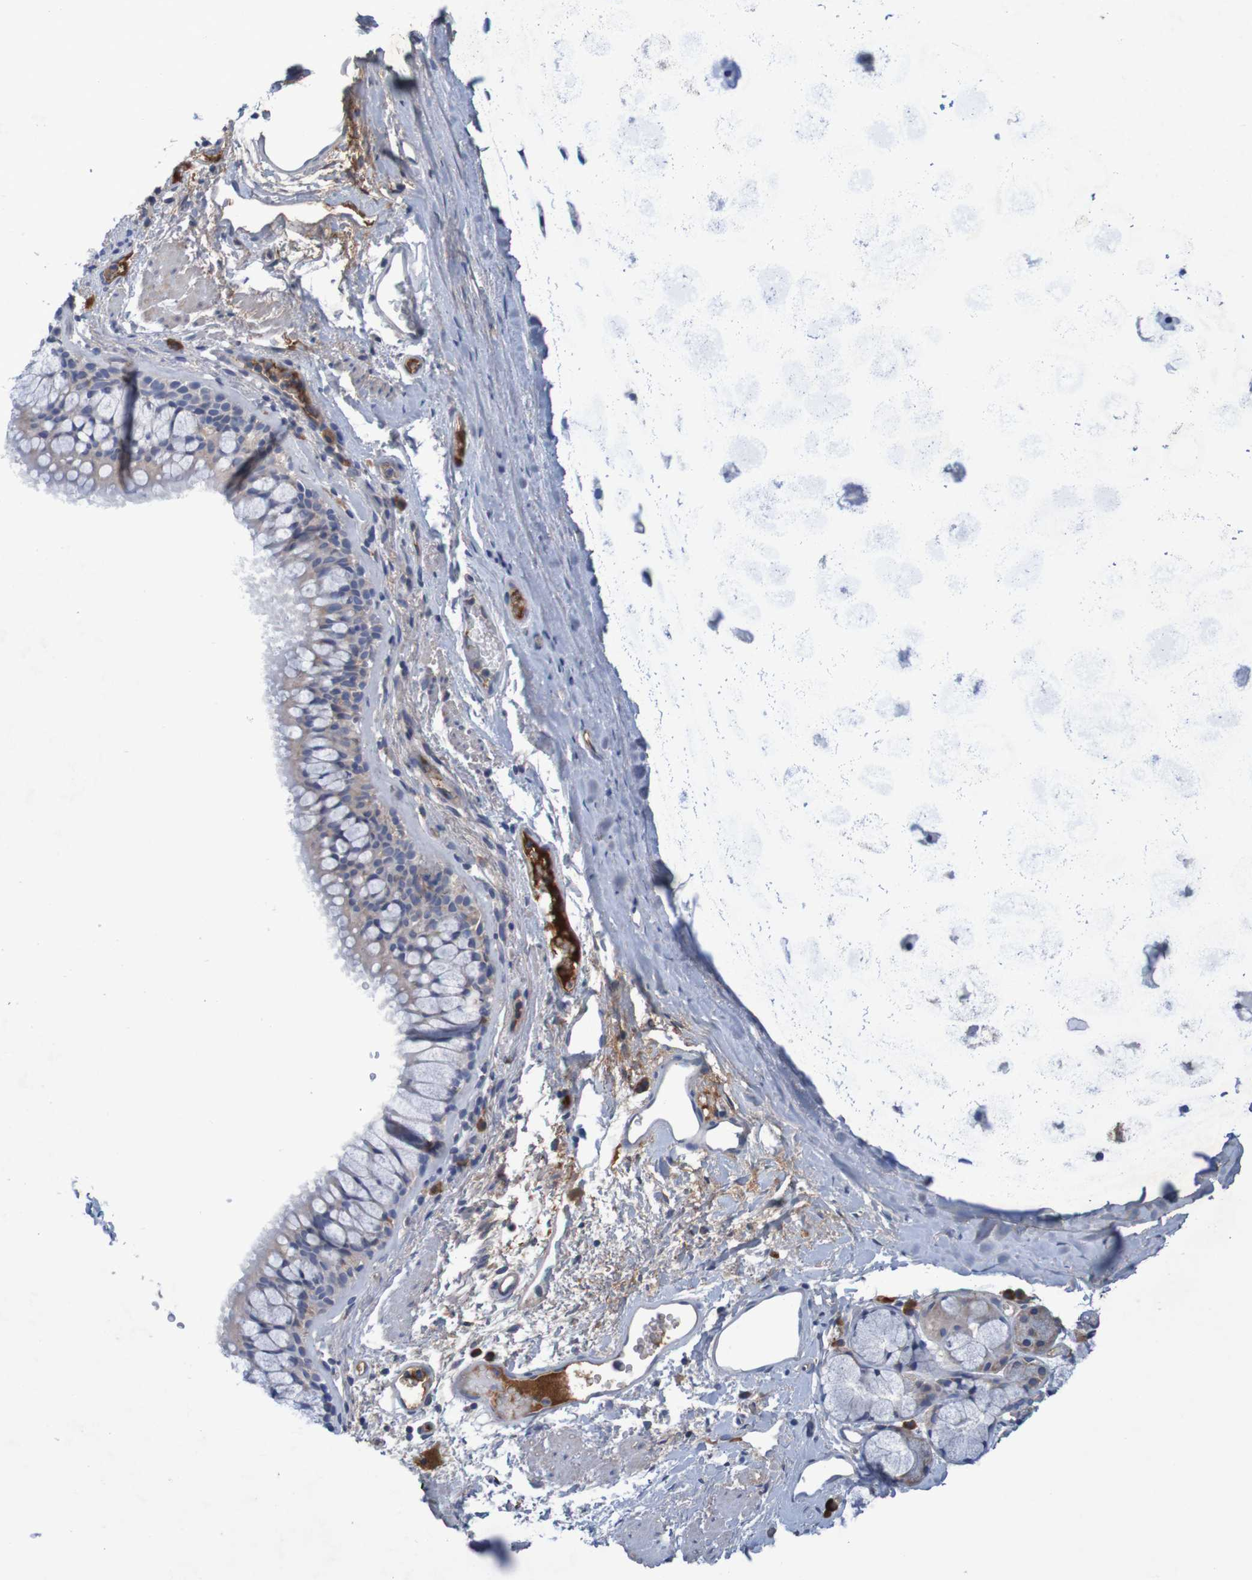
{"staining": {"intensity": "weak", "quantity": ">75%", "location": "cytoplasmic/membranous"}, "tissue": "bronchus", "cell_type": "Respiratory epithelial cells", "image_type": "normal", "snomed": [{"axis": "morphology", "description": "Normal tissue, NOS"}, {"axis": "topography", "description": "Cartilage tissue"}, {"axis": "topography", "description": "Bronchus"}], "caption": "About >75% of respiratory epithelial cells in benign human bronchus show weak cytoplasmic/membranous protein expression as visualized by brown immunohistochemical staining.", "gene": "LTA", "patient": {"sex": "female", "age": 53}}